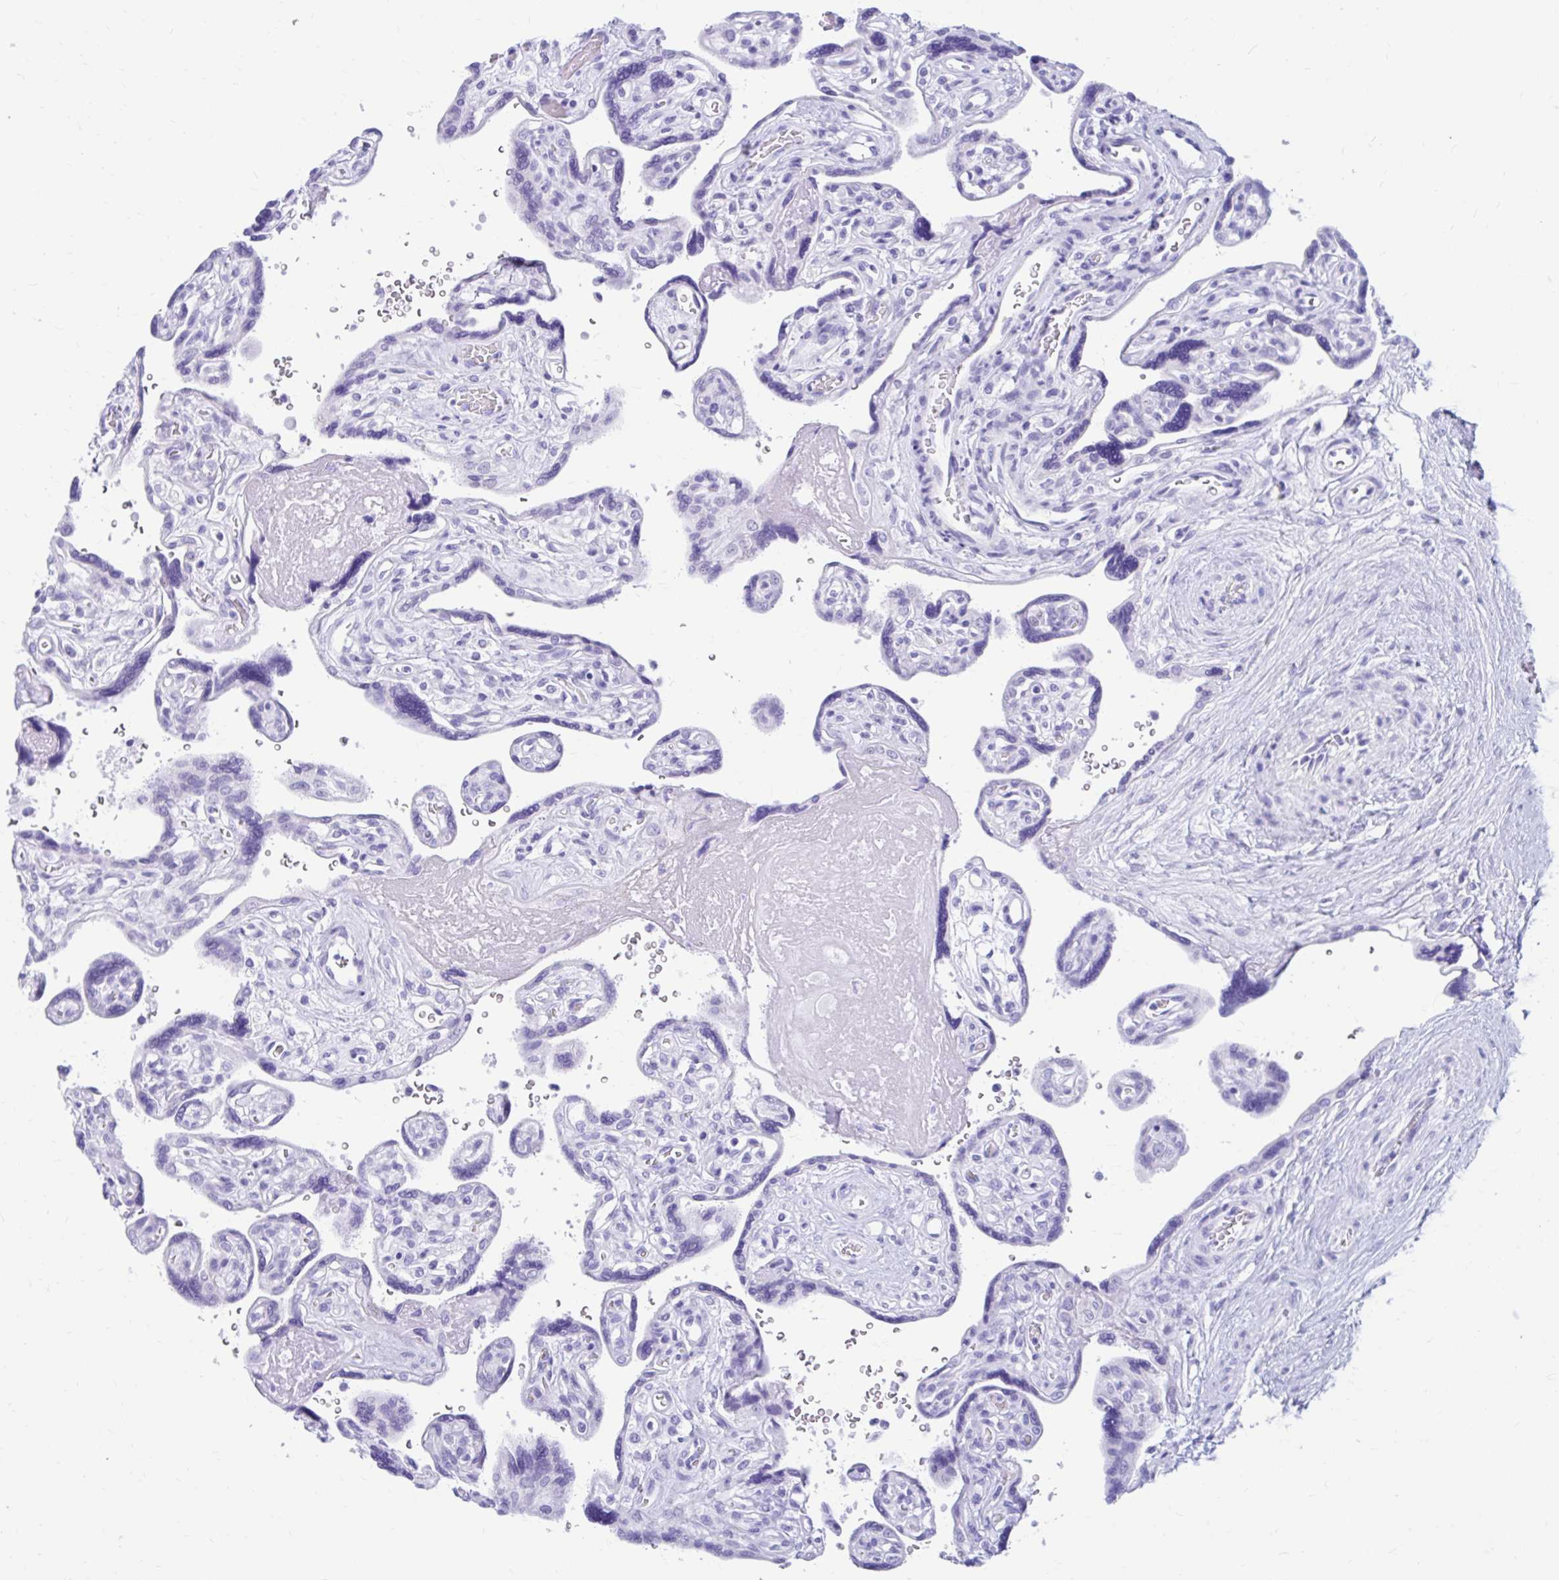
{"staining": {"intensity": "negative", "quantity": "none", "location": "none"}, "tissue": "placenta", "cell_type": "Decidual cells", "image_type": "normal", "snomed": [{"axis": "morphology", "description": "Normal tissue, NOS"}, {"axis": "topography", "description": "Placenta"}], "caption": "The immunohistochemistry micrograph has no significant positivity in decidual cells of placenta.", "gene": "NSG2", "patient": {"sex": "female", "age": 39}}